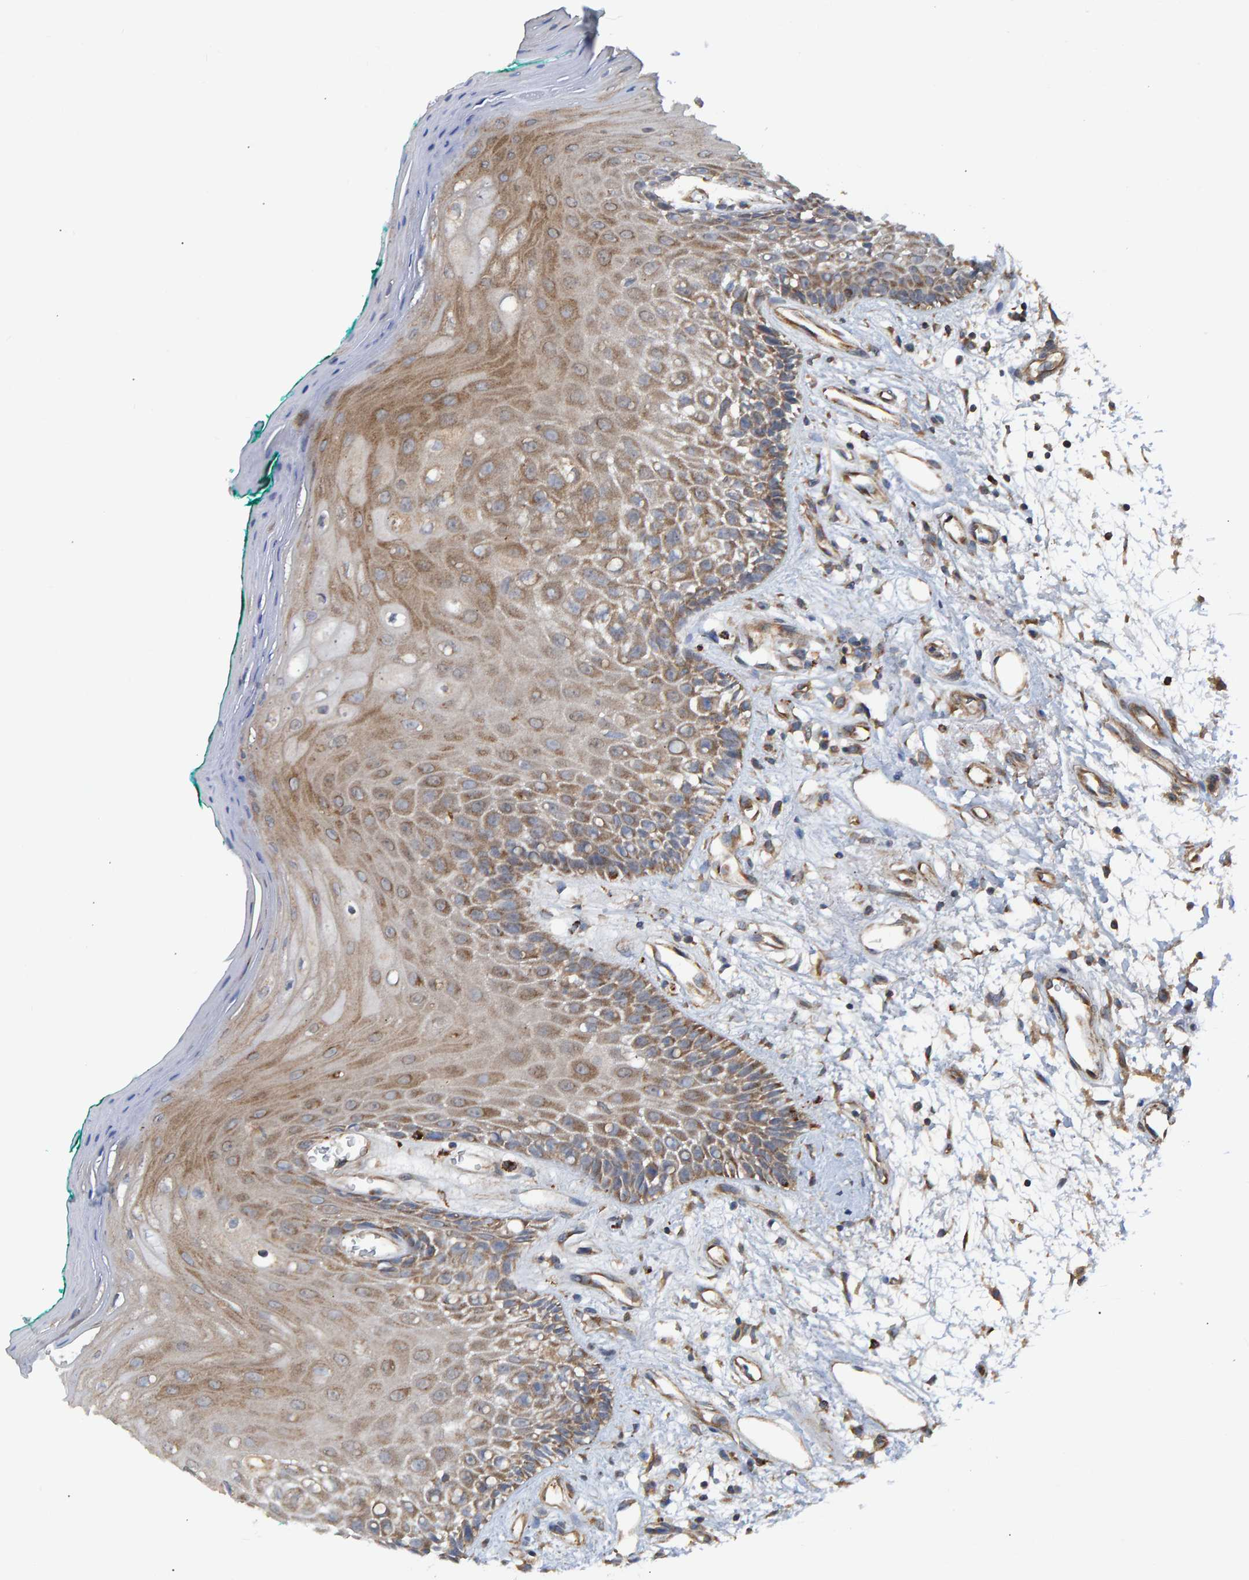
{"staining": {"intensity": "moderate", "quantity": ">75%", "location": "cytoplasmic/membranous"}, "tissue": "oral mucosa", "cell_type": "Squamous epithelial cells", "image_type": "normal", "snomed": [{"axis": "morphology", "description": "Normal tissue, NOS"}, {"axis": "morphology", "description": "Squamous cell carcinoma, NOS"}, {"axis": "topography", "description": "Skeletal muscle"}, {"axis": "topography", "description": "Oral tissue"}, {"axis": "topography", "description": "Head-Neck"}], "caption": "Immunohistochemistry (IHC) photomicrograph of normal oral mucosa stained for a protein (brown), which demonstrates medium levels of moderate cytoplasmic/membranous staining in about >75% of squamous epithelial cells.", "gene": "LRSAM1", "patient": {"sex": "female", "age": 84}}